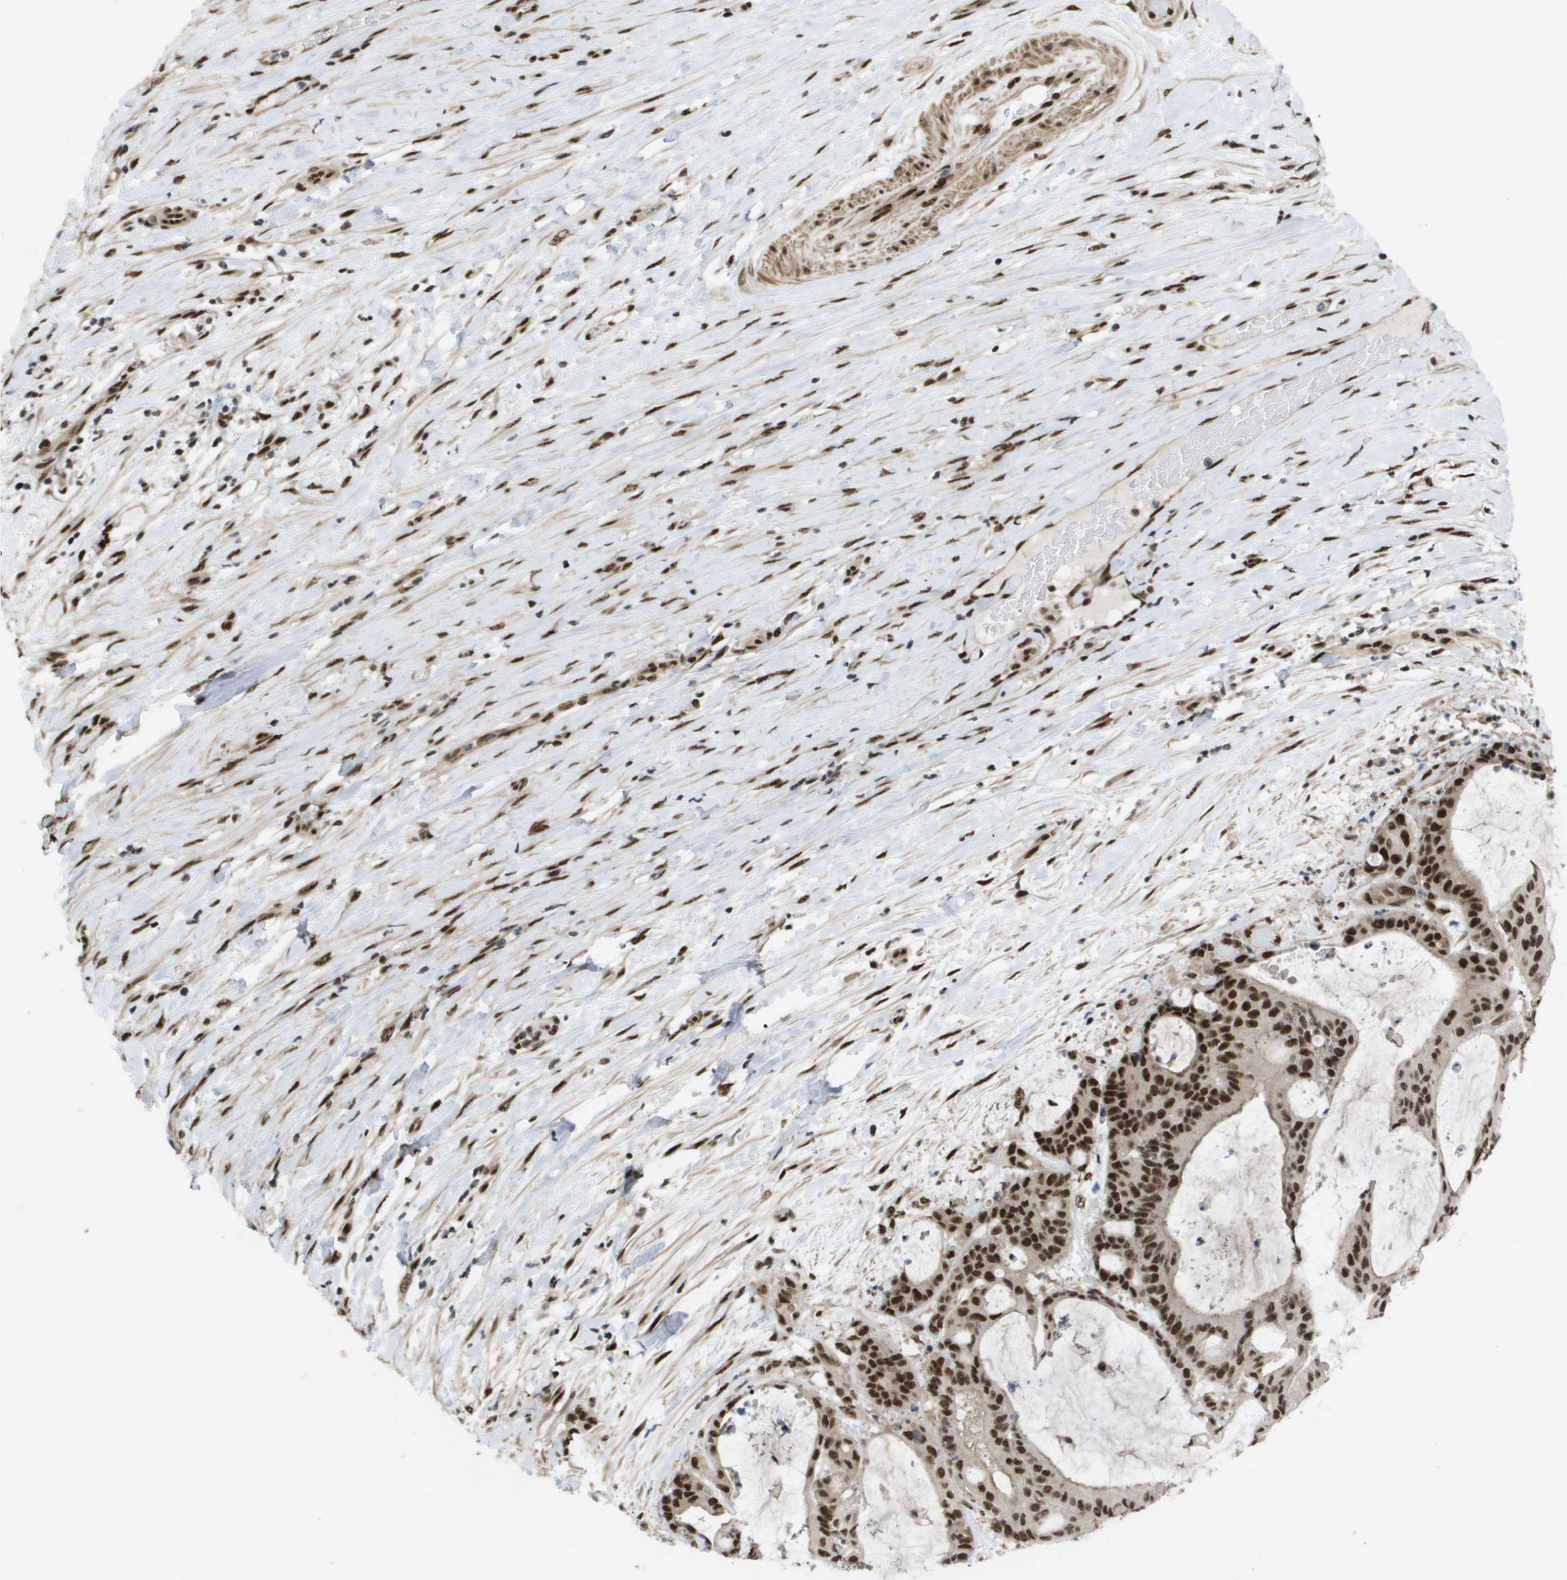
{"staining": {"intensity": "strong", "quantity": ">75%", "location": "nuclear"}, "tissue": "liver cancer", "cell_type": "Tumor cells", "image_type": "cancer", "snomed": [{"axis": "morphology", "description": "Cholangiocarcinoma"}, {"axis": "topography", "description": "Liver"}], "caption": "A brown stain highlights strong nuclear expression of a protein in liver cholangiocarcinoma tumor cells. (brown staining indicates protein expression, while blue staining denotes nuclei).", "gene": "CDT1", "patient": {"sex": "female", "age": 73}}